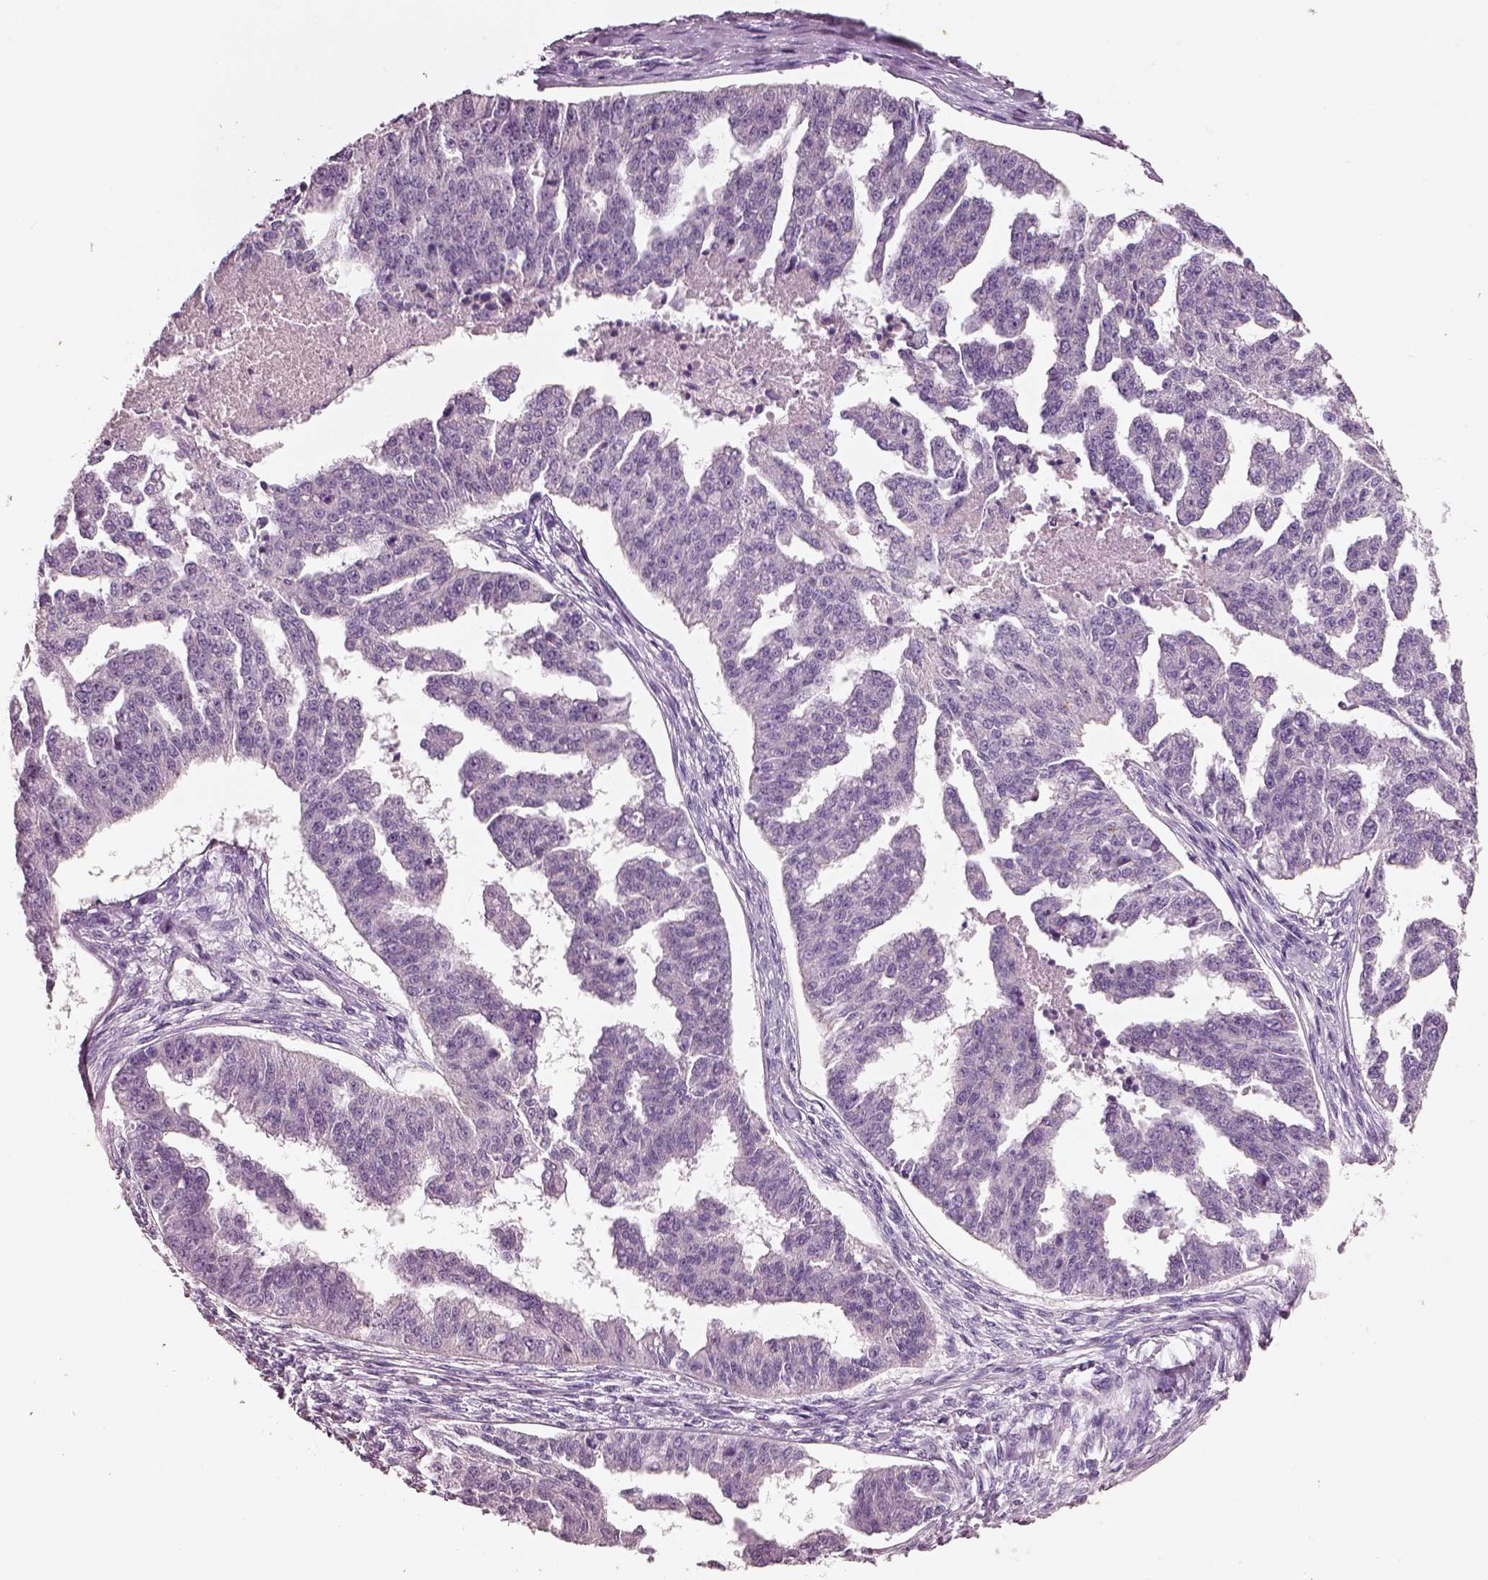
{"staining": {"intensity": "negative", "quantity": "none", "location": "none"}, "tissue": "ovarian cancer", "cell_type": "Tumor cells", "image_type": "cancer", "snomed": [{"axis": "morphology", "description": "Cystadenocarcinoma, serous, NOS"}, {"axis": "topography", "description": "Ovary"}], "caption": "Immunohistochemistry of human ovarian serous cystadenocarcinoma demonstrates no positivity in tumor cells. The staining was performed using DAB (3,3'-diaminobenzidine) to visualize the protein expression in brown, while the nuclei were stained in blue with hematoxylin (Magnification: 20x).", "gene": "ELSPBP1", "patient": {"sex": "female", "age": 58}}